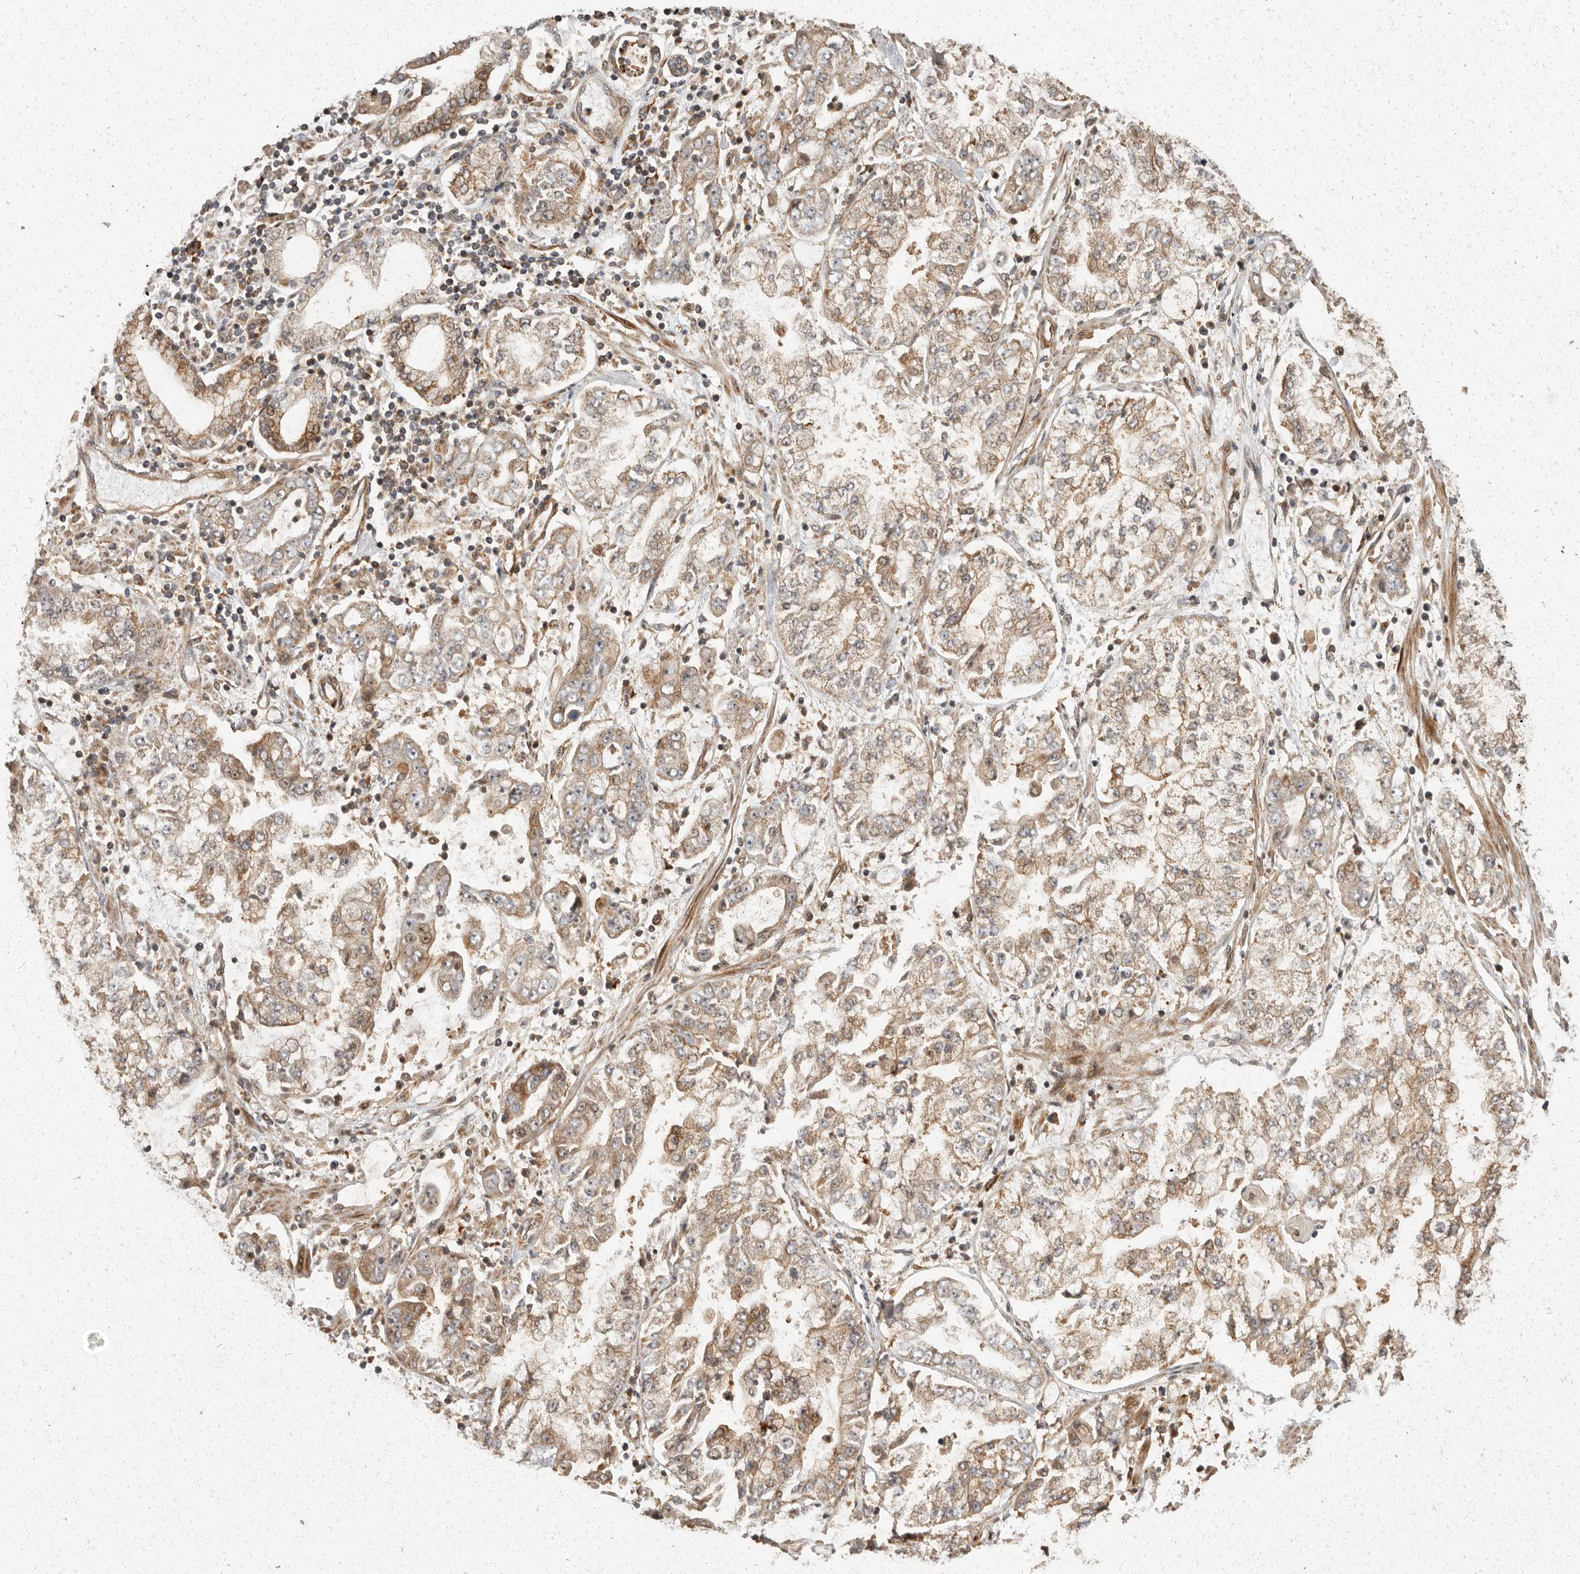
{"staining": {"intensity": "moderate", "quantity": ">75%", "location": "cytoplasmic/membranous"}, "tissue": "stomach cancer", "cell_type": "Tumor cells", "image_type": "cancer", "snomed": [{"axis": "morphology", "description": "Adenocarcinoma, NOS"}, {"axis": "topography", "description": "Stomach"}], "caption": "Moderate cytoplasmic/membranous protein staining is present in approximately >75% of tumor cells in stomach cancer (adenocarcinoma).", "gene": "SWT1", "patient": {"sex": "male", "age": 76}}